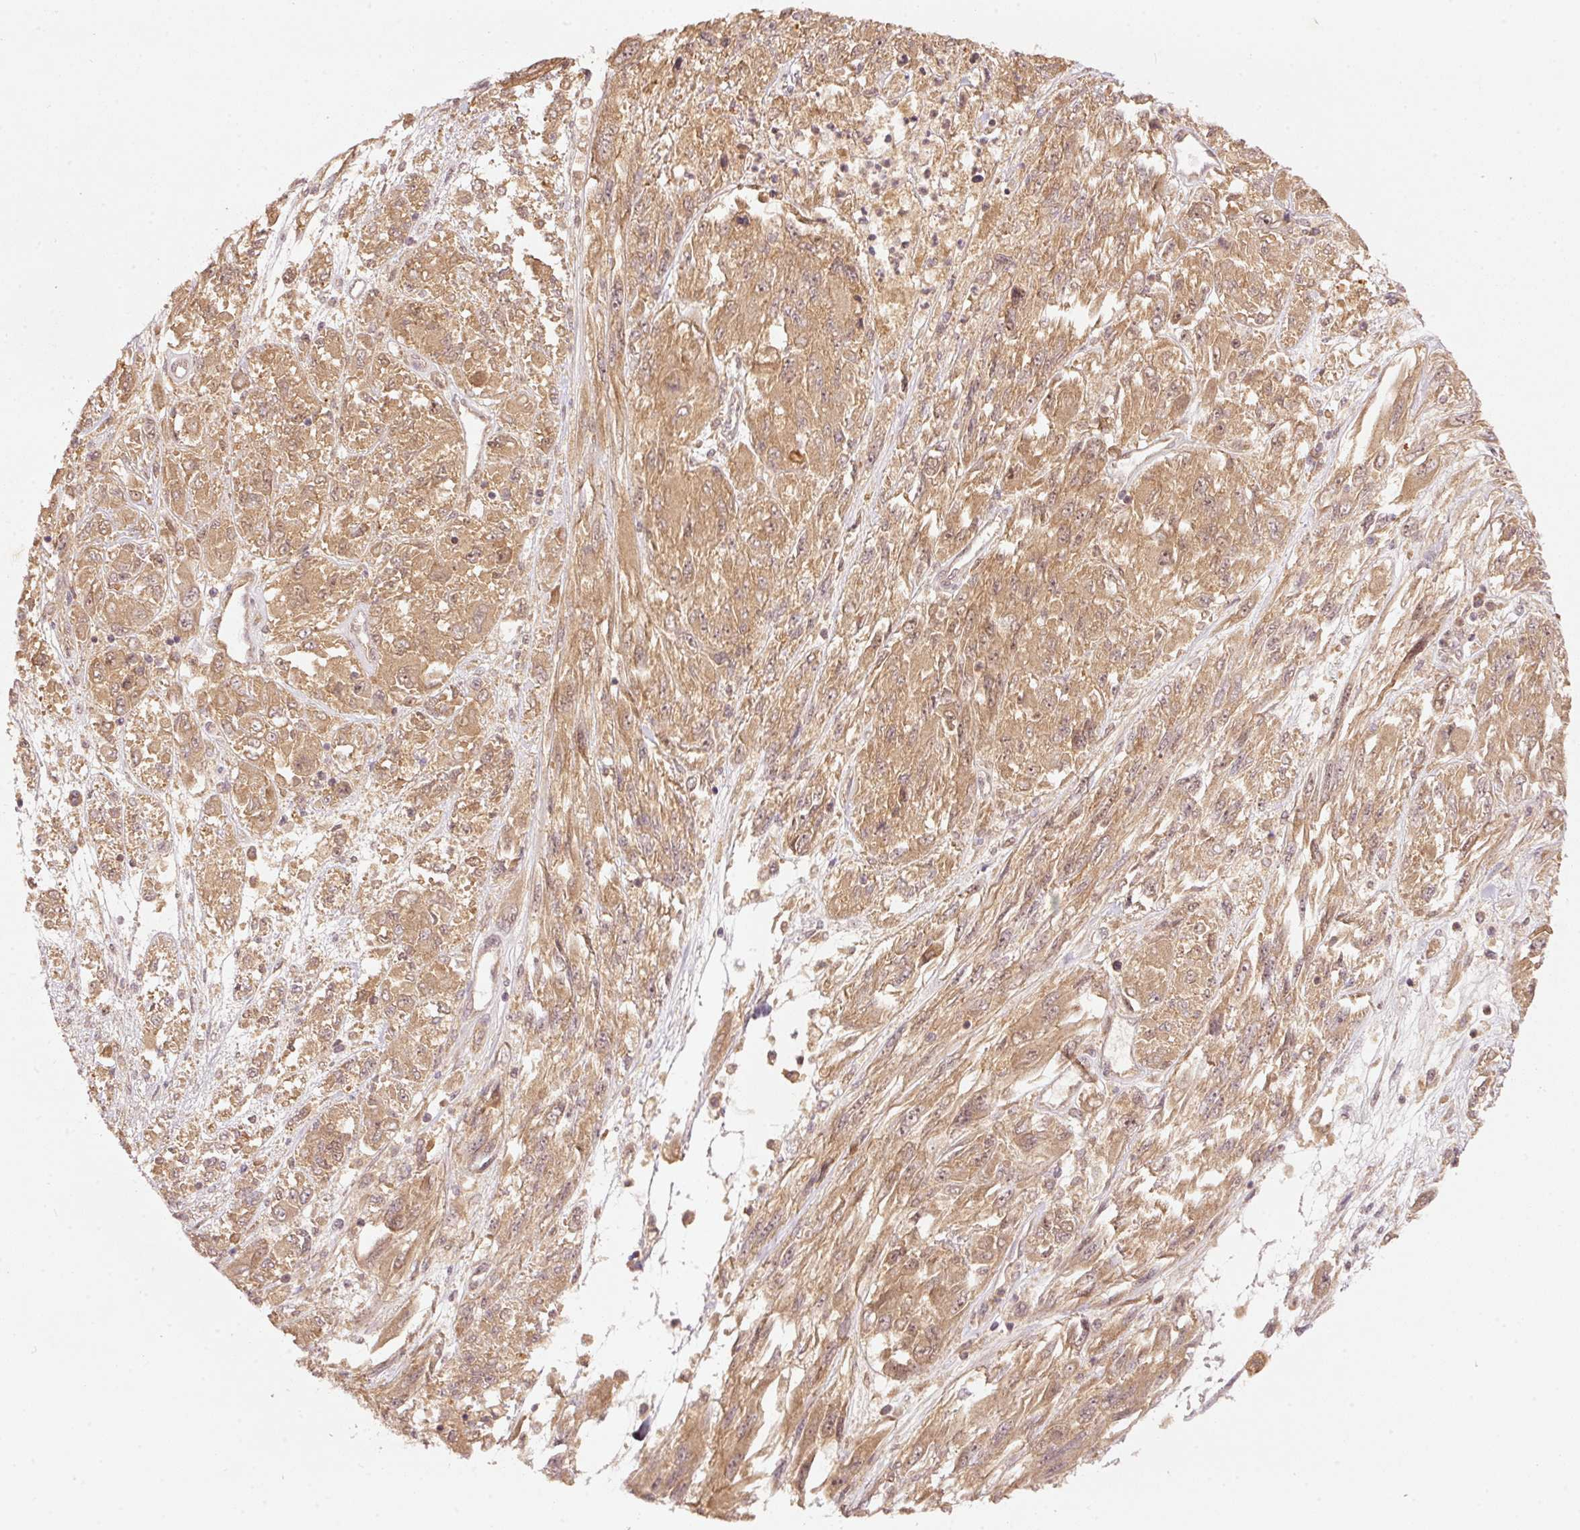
{"staining": {"intensity": "moderate", "quantity": ">75%", "location": "cytoplasmic/membranous,nuclear"}, "tissue": "melanoma", "cell_type": "Tumor cells", "image_type": "cancer", "snomed": [{"axis": "morphology", "description": "Malignant melanoma, NOS"}, {"axis": "topography", "description": "Skin"}], "caption": "Protein expression by IHC exhibits moderate cytoplasmic/membranous and nuclear expression in about >75% of tumor cells in melanoma. The protein of interest is stained brown, and the nuclei are stained in blue (DAB IHC with brightfield microscopy, high magnification).", "gene": "PCDHB1", "patient": {"sex": "female", "age": 91}}